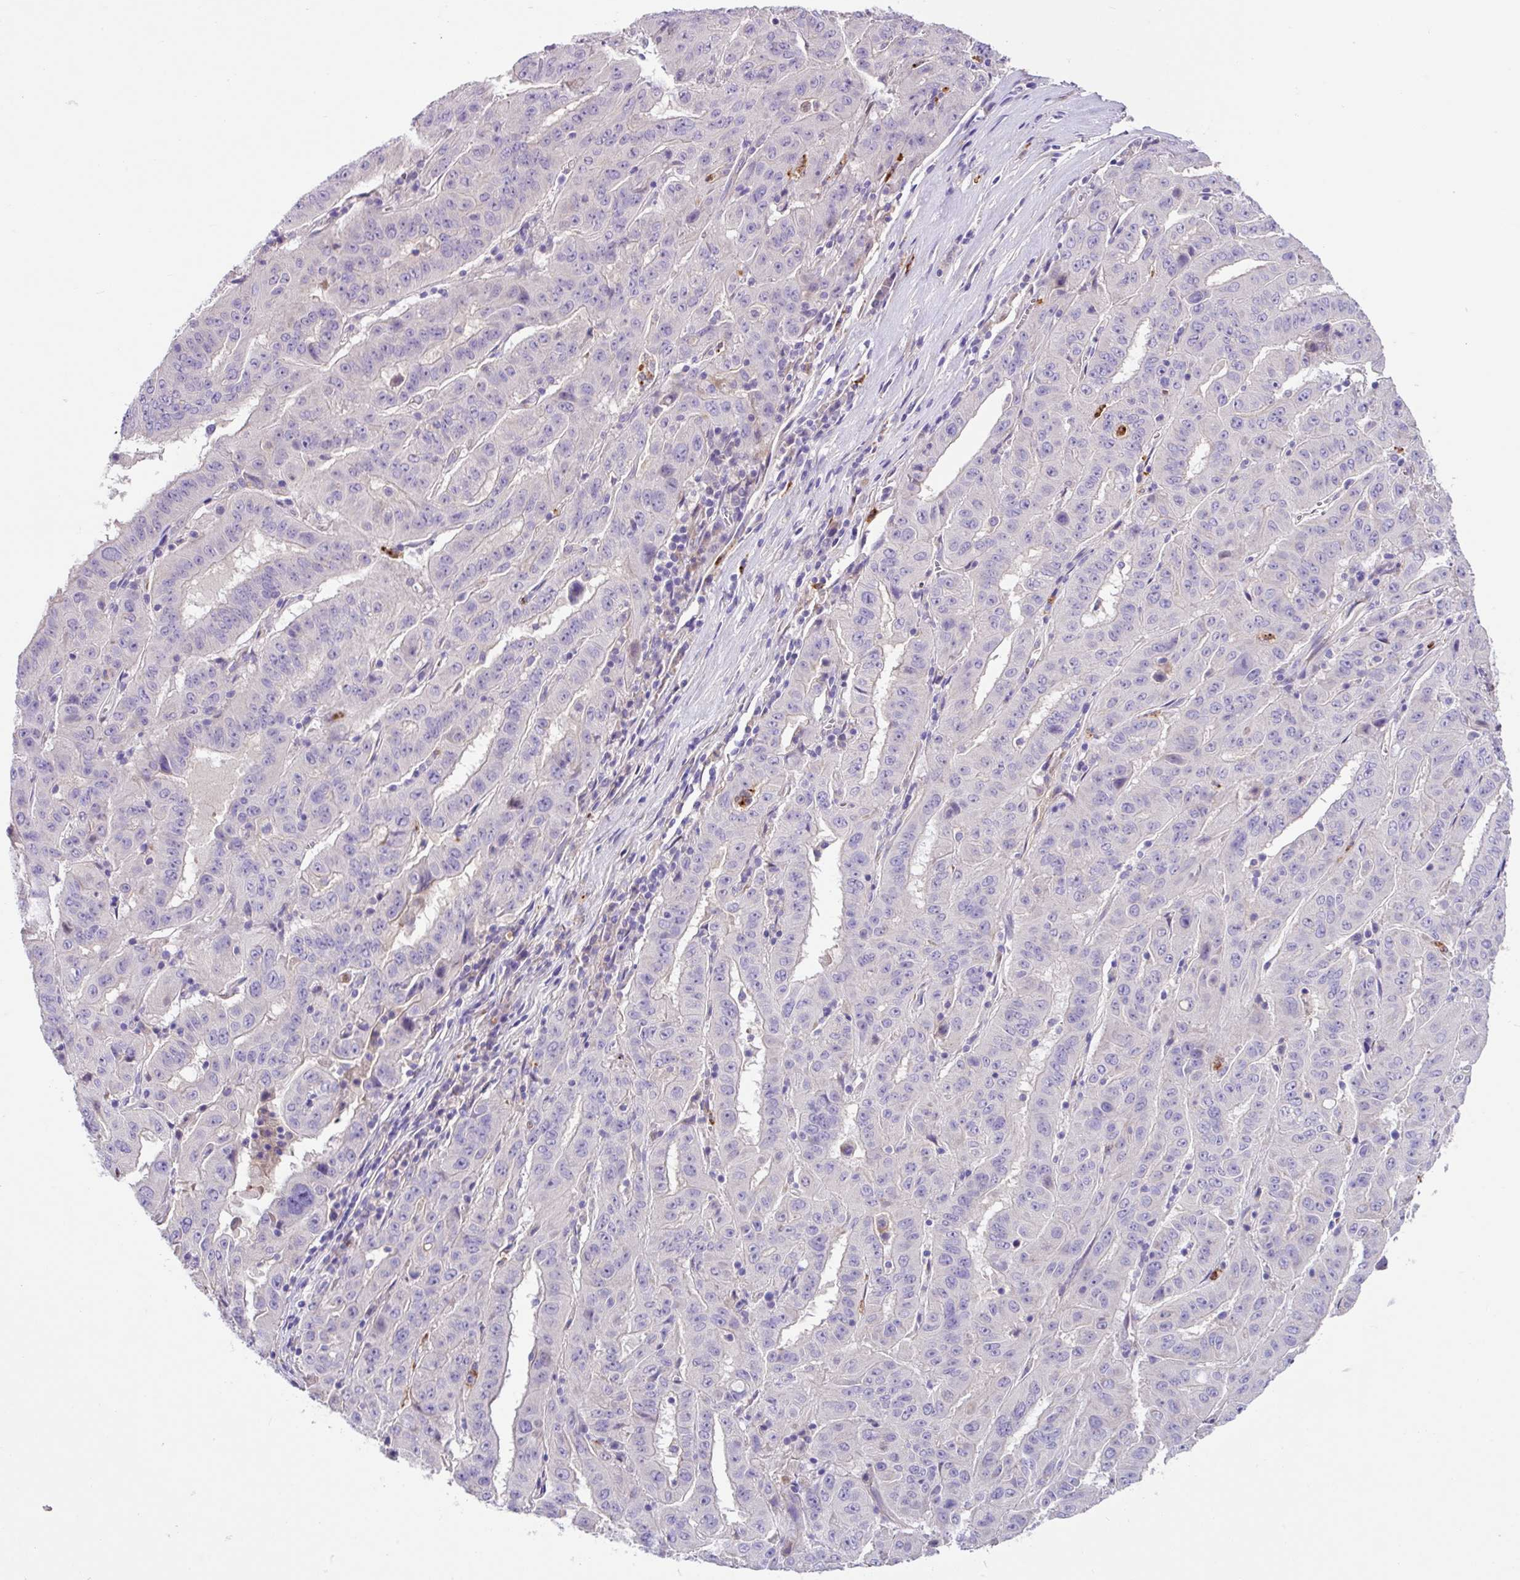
{"staining": {"intensity": "negative", "quantity": "none", "location": "none"}, "tissue": "pancreatic cancer", "cell_type": "Tumor cells", "image_type": "cancer", "snomed": [{"axis": "morphology", "description": "Adenocarcinoma, NOS"}, {"axis": "topography", "description": "Pancreas"}], "caption": "This image is of pancreatic adenocarcinoma stained with immunohistochemistry (IHC) to label a protein in brown with the nuclei are counter-stained blue. There is no staining in tumor cells. (DAB immunohistochemistry with hematoxylin counter stain).", "gene": "CRISP3", "patient": {"sex": "male", "age": 63}}